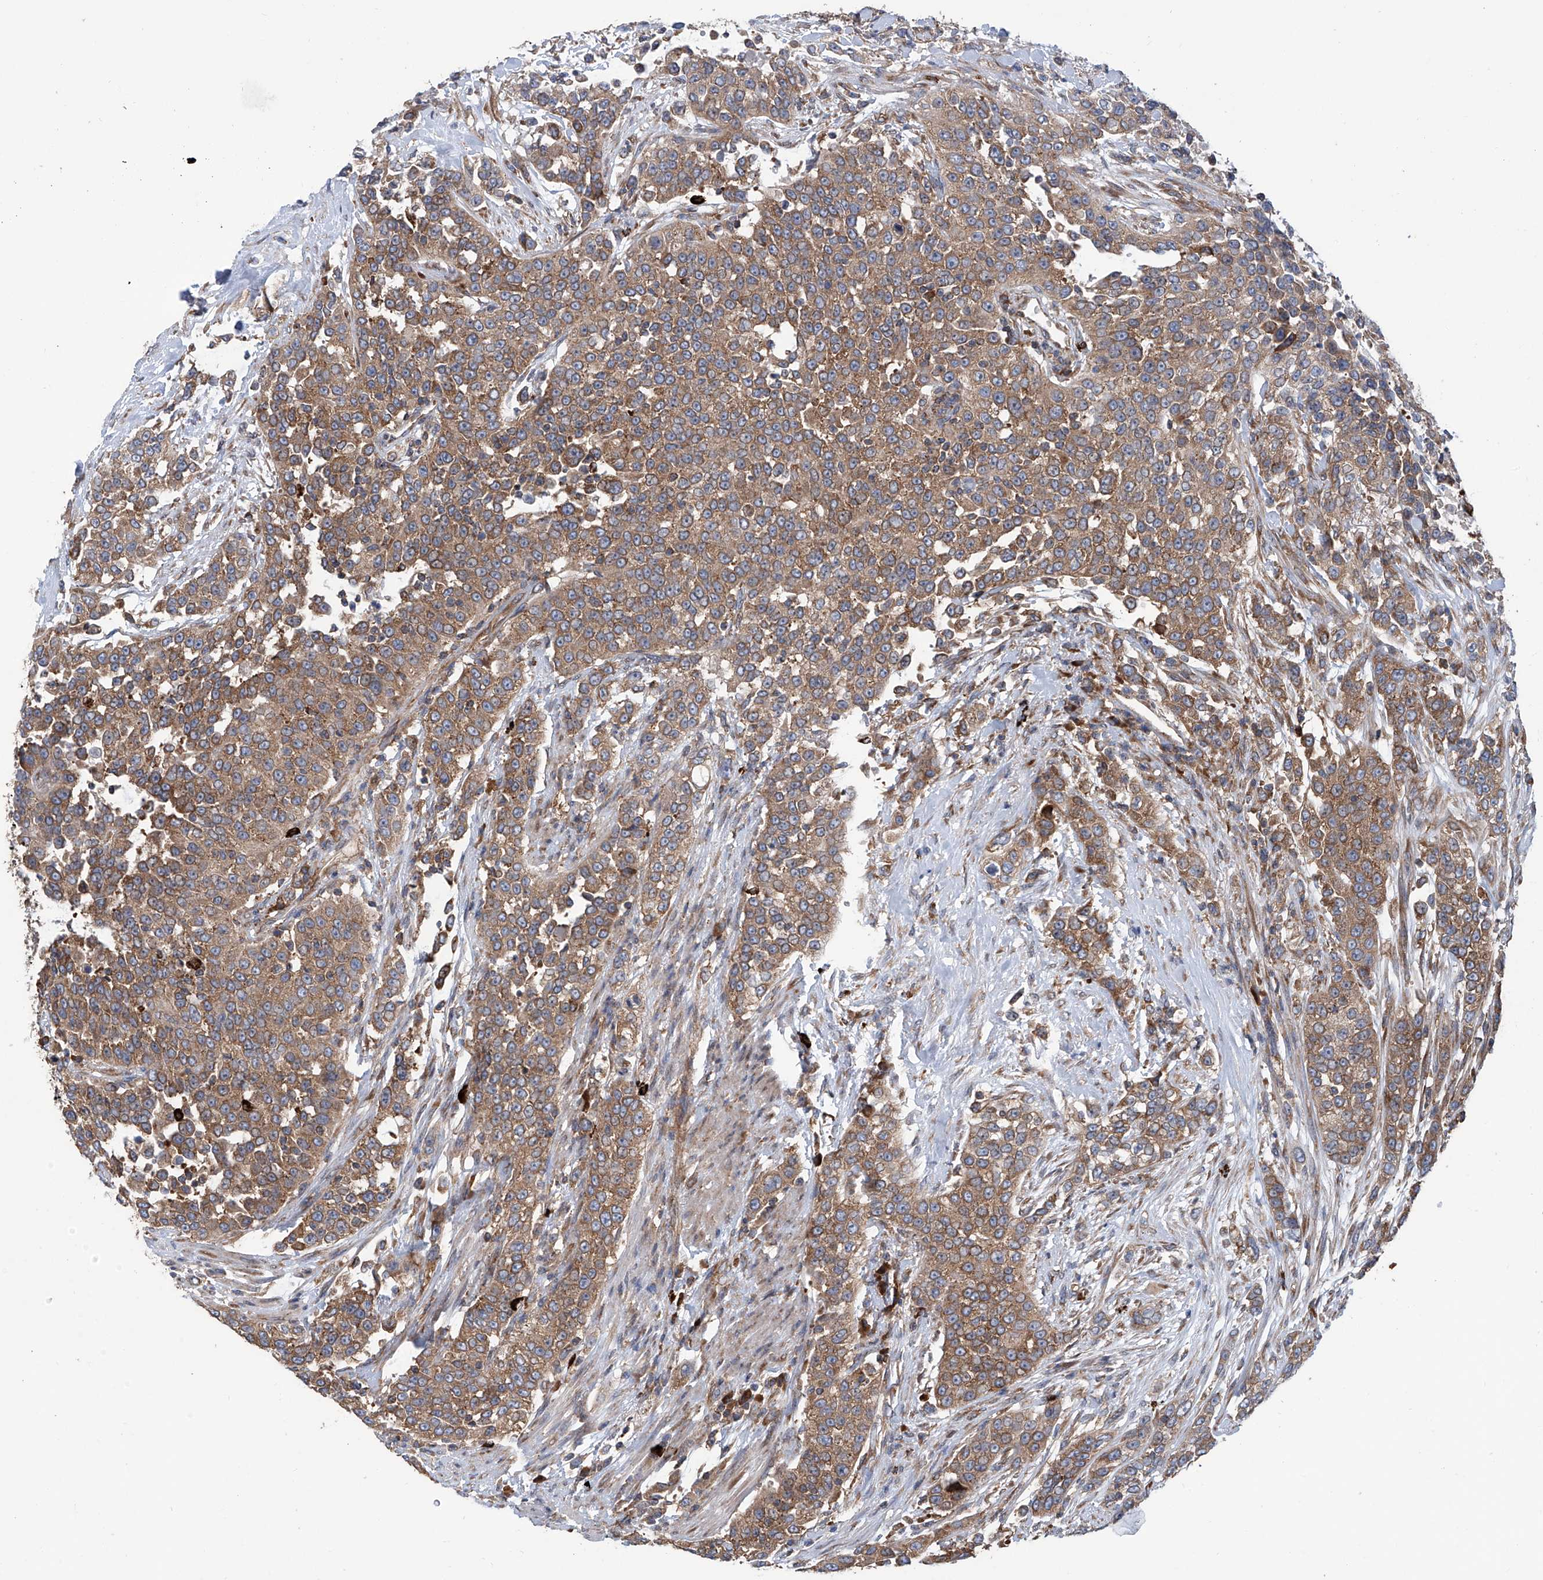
{"staining": {"intensity": "moderate", "quantity": ">75%", "location": "cytoplasmic/membranous"}, "tissue": "urothelial cancer", "cell_type": "Tumor cells", "image_type": "cancer", "snomed": [{"axis": "morphology", "description": "Urothelial carcinoma, High grade"}, {"axis": "topography", "description": "Urinary bladder"}], "caption": "Brown immunohistochemical staining in human urothelial cancer displays moderate cytoplasmic/membranous staining in approximately >75% of tumor cells.", "gene": "SENP2", "patient": {"sex": "female", "age": 80}}